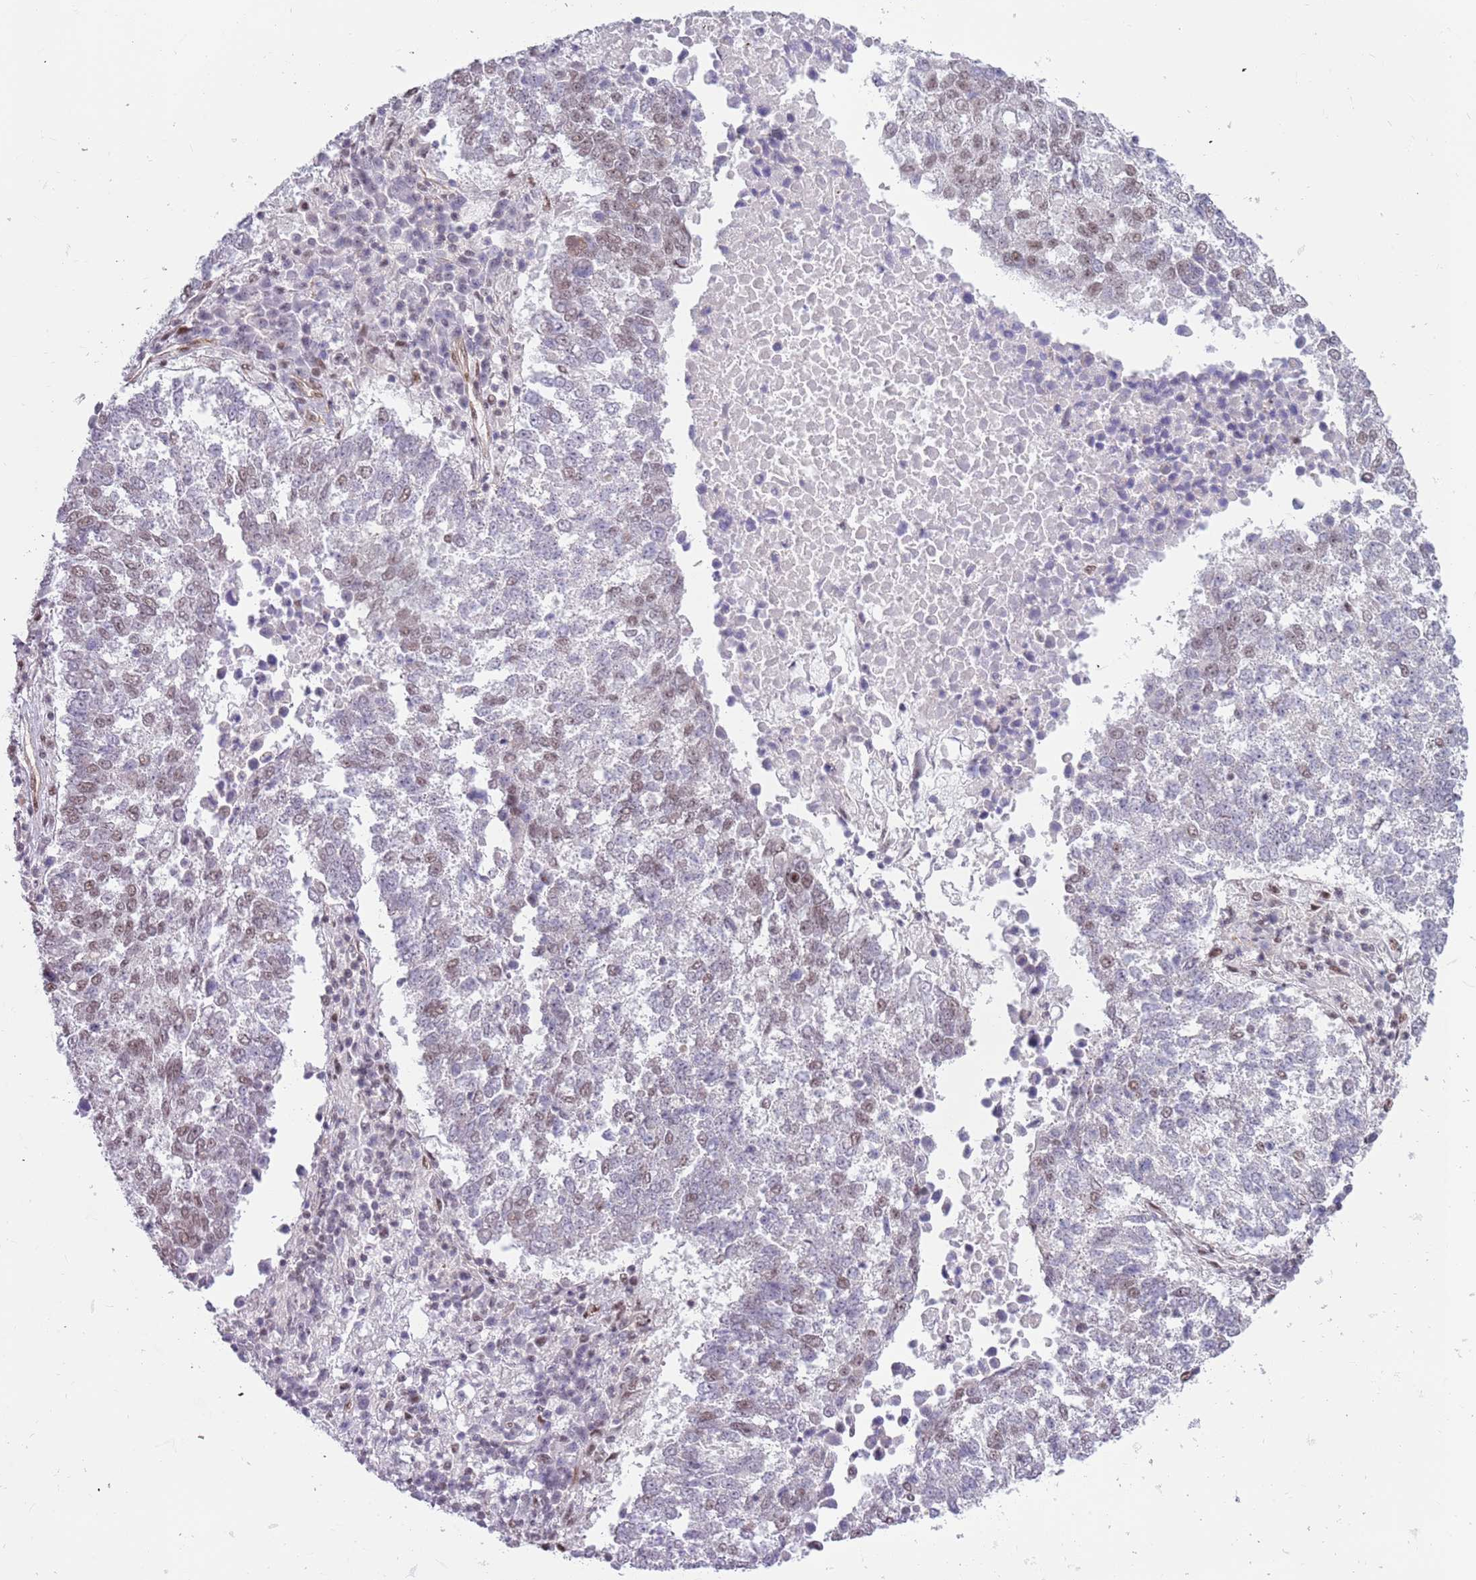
{"staining": {"intensity": "weak", "quantity": "25%-75%", "location": "nuclear"}, "tissue": "lung cancer", "cell_type": "Tumor cells", "image_type": "cancer", "snomed": [{"axis": "morphology", "description": "Squamous cell carcinoma, NOS"}, {"axis": "topography", "description": "Lung"}], "caption": "An immunohistochemistry (IHC) histopathology image of neoplastic tissue is shown. Protein staining in brown labels weak nuclear positivity in squamous cell carcinoma (lung) within tumor cells.", "gene": "LRMDA", "patient": {"sex": "male", "age": 73}}